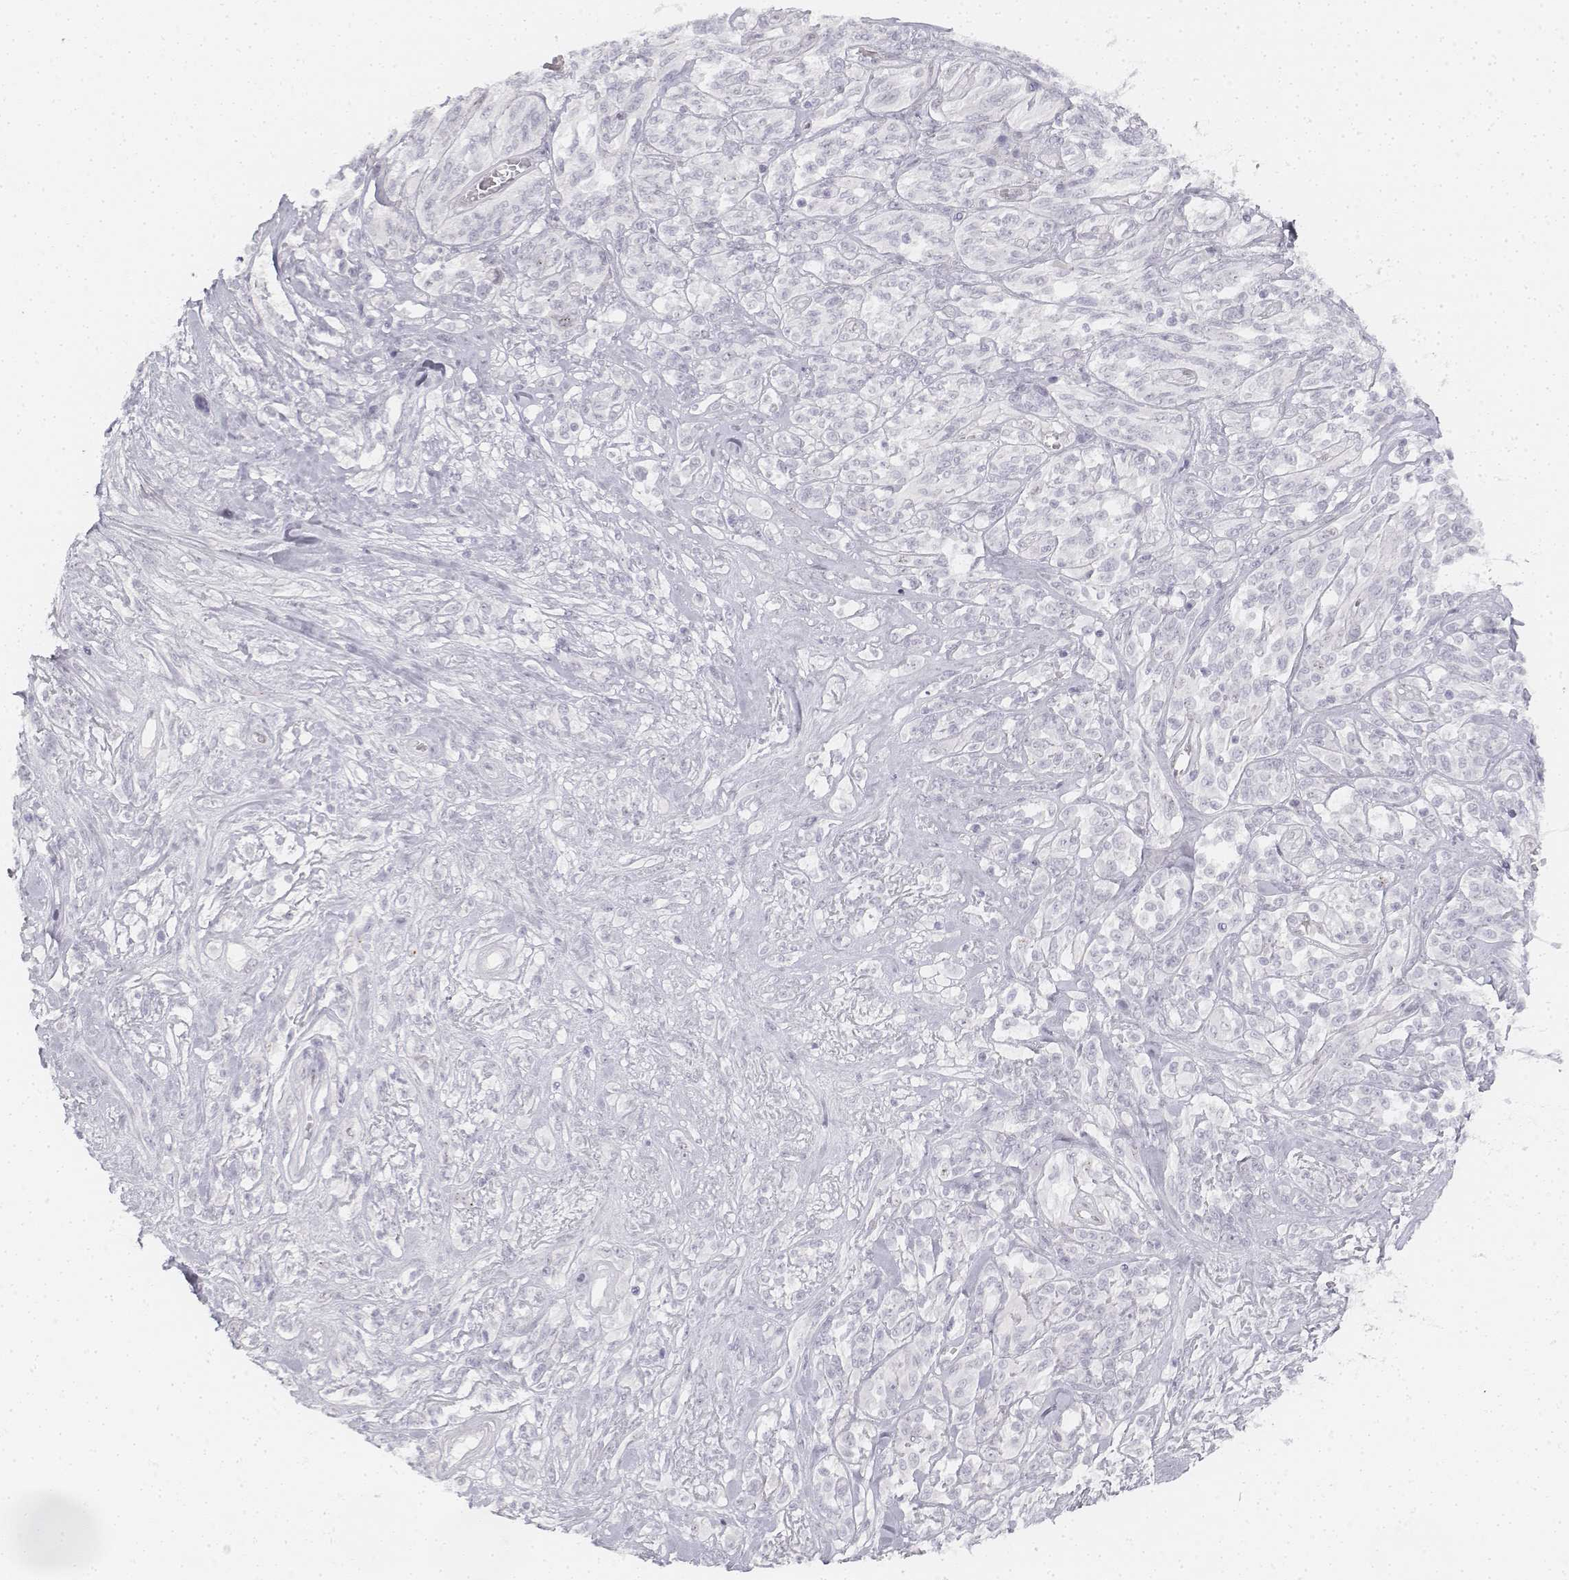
{"staining": {"intensity": "negative", "quantity": "none", "location": "none"}, "tissue": "melanoma", "cell_type": "Tumor cells", "image_type": "cancer", "snomed": [{"axis": "morphology", "description": "Malignant melanoma, NOS"}, {"axis": "topography", "description": "Skin"}], "caption": "DAB (3,3'-diaminobenzidine) immunohistochemical staining of human melanoma reveals no significant expression in tumor cells.", "gene": "KRTAP2-1", "patient": {"sex": "female", "age": 91}}